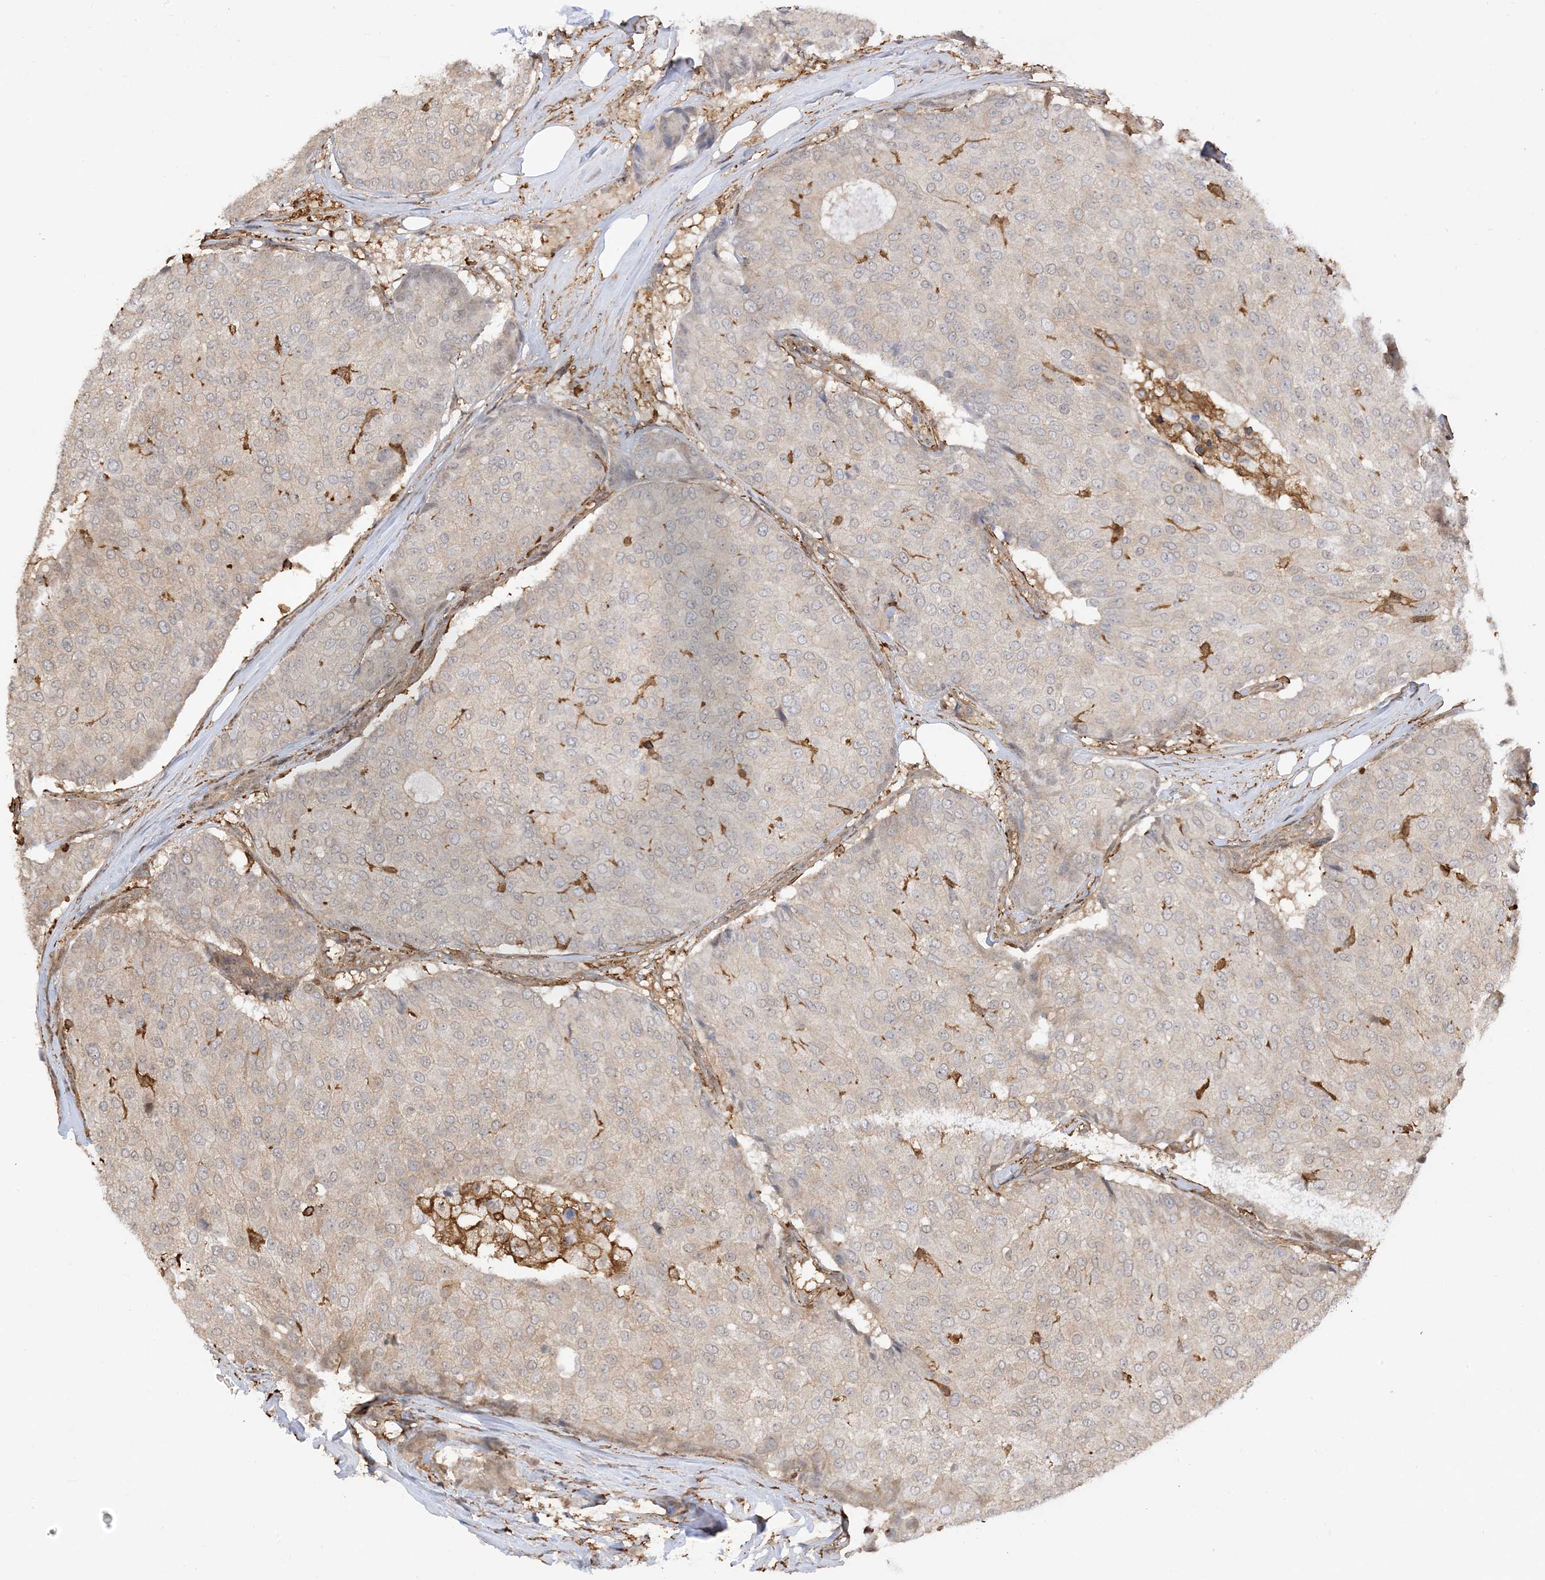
{"staining": {"intensity": "negative", "quantity": "none", "location": "none"}, "tissue": "breast cancer", "cell_type": "Tumor cells", "image_type": "cancer", "snomed": [{"axis": "morphology", "description": "Duct carcinoma"}, {"axis": "topography", "description": "Breast"}], "caption": "Tumor cells are negative for brown protein staining in breast intraductal carcinoma.", "gene": "PHACTR2", "patient": {"sex": "female", "age": 75}}